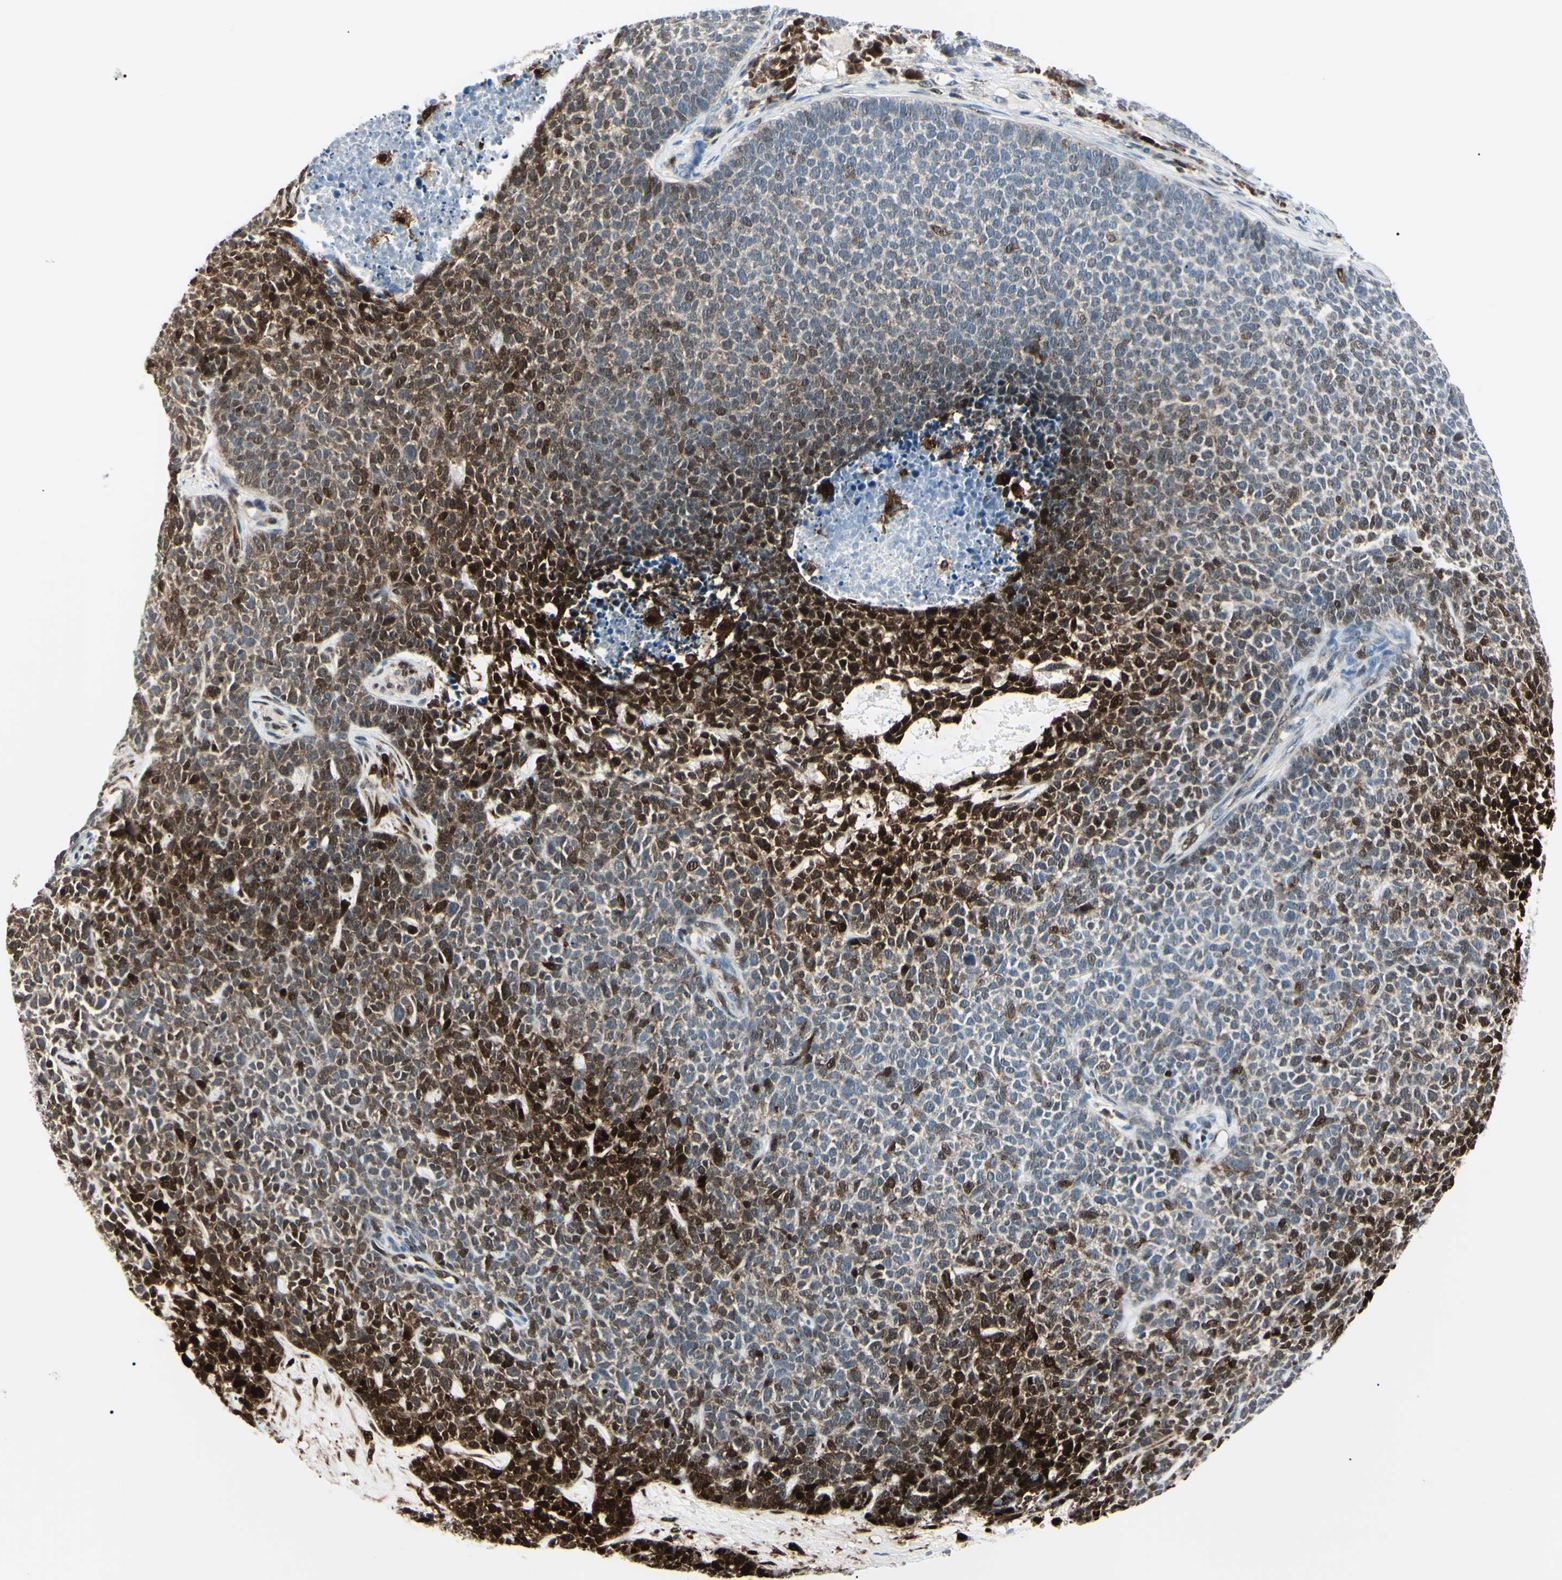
{"staining": {"intensity": "strong", "quantity": "25%-75%", "location": "cytoplasmic/membranous,nuclear"}, "tissue": "skin cancer", "cell_type": "Tumor cells", "image_type": "cancer", "snomed": [{"axis": "morphology", "description": "Basal cell carcinoma"}, {"axis": "topography", "description": "Skin"}], "caption": "Immunohistochemistry micrograph of neoplastic tissue: human skin cancer stained using immunohistochemistry (IHC) exhibits high levels of strong protein expression localized specifically in the cytoplasmic/membranous and nuclear of tumor cells, appearing as a cytoplasmic/membranous and nuclear brown color.", "gene": "PGK1", "patient": {"sex": "female", "age": 84}}